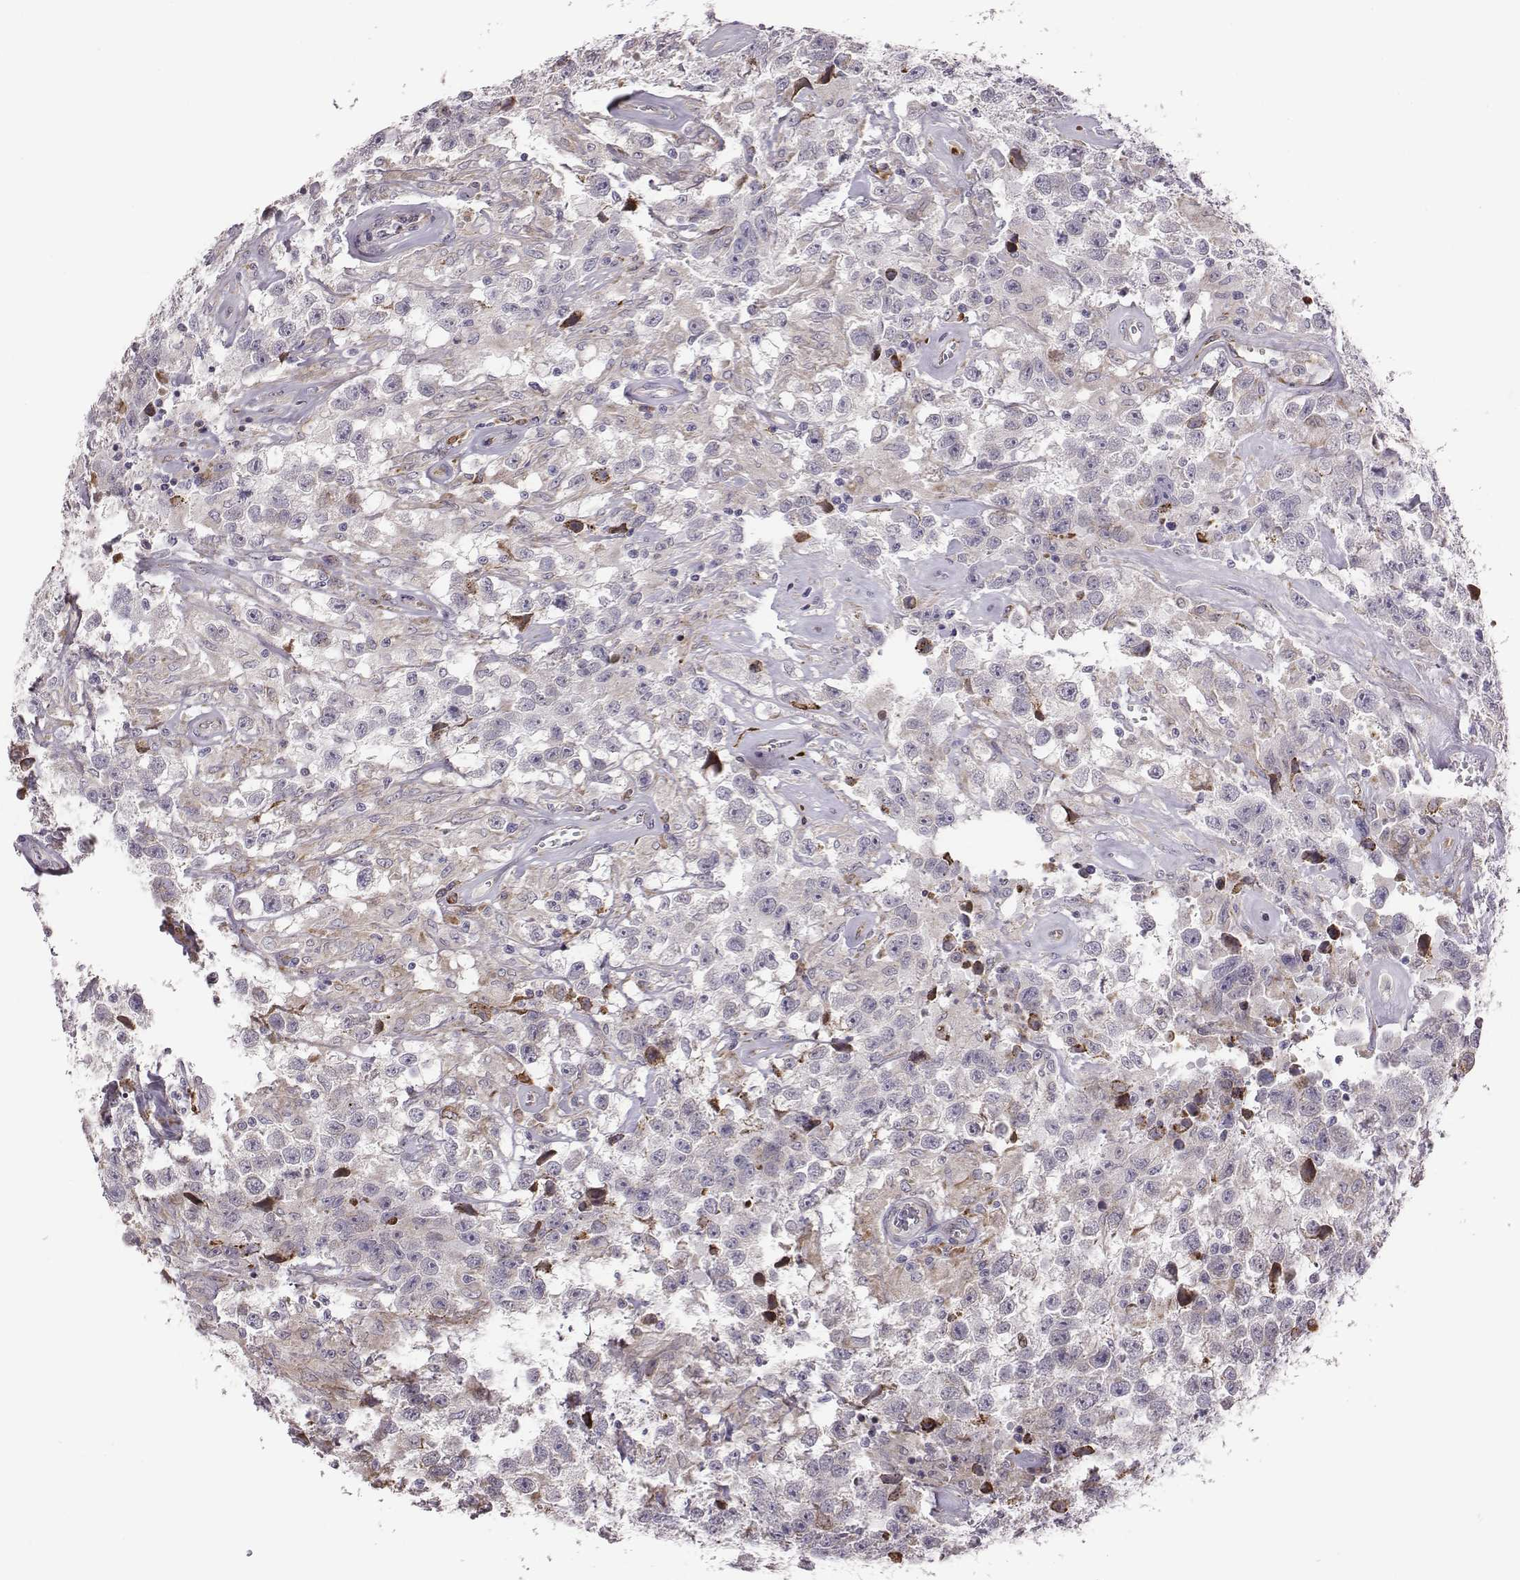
{"staining": {"intensity": "moderate", "quantity": "<25%", "location": "cytoplasmic/membranous"}, "tissue": "testis cancer", "cell_type": "Tumor cells", "image_type": "cancer", "snomed": [{"axis": "morphology", "description": "Seminoma, NOS"}, {"axis": "topography", "description": "Testis"}], "caption": "The histopathology image shows staining of seminoma (testis), revealing moderate cytoplasmic/membranous protein staining (brown color) within tumor cells.", "gene": "SELENOI", "patient": {"sex": "male", "age": 43}}